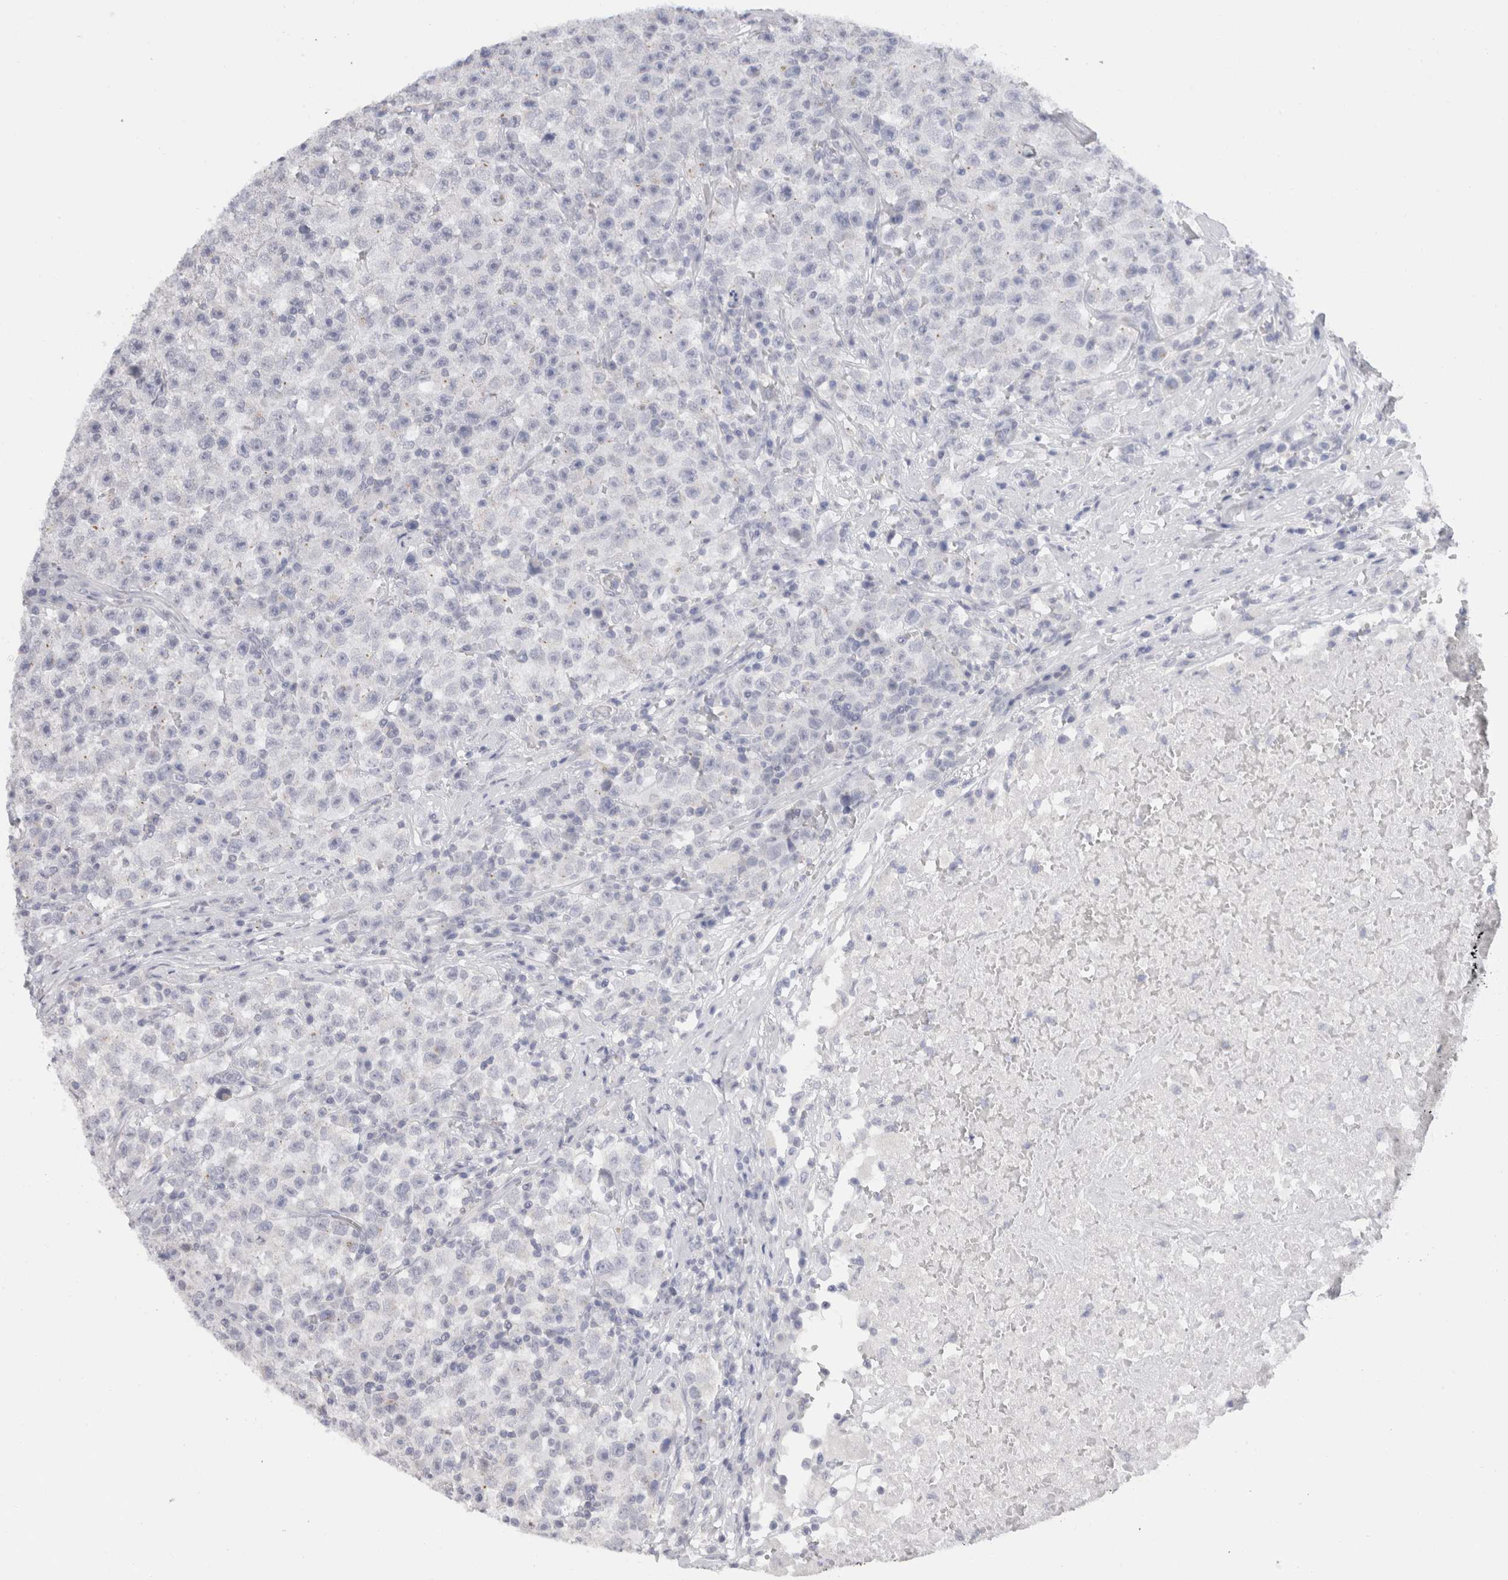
{"staining": {"intensity": "negative", "quantity": "none", "location": "none"}, "tissue": "testis cancer", "cell_type": "Tumor cells", "image_type": "cancer", "snomed": [{"axis": "morphology", "description": "Seminoma, NOS"}, {"axis": "topography", "description": "Testis"}], "caption": "Testis cancer stained for a protein using immunohistochemistry (IHC) exhibits no positivity tumor cells.", "gene": "C9orf50", "patient": {"sex": "male", "age": 22}}